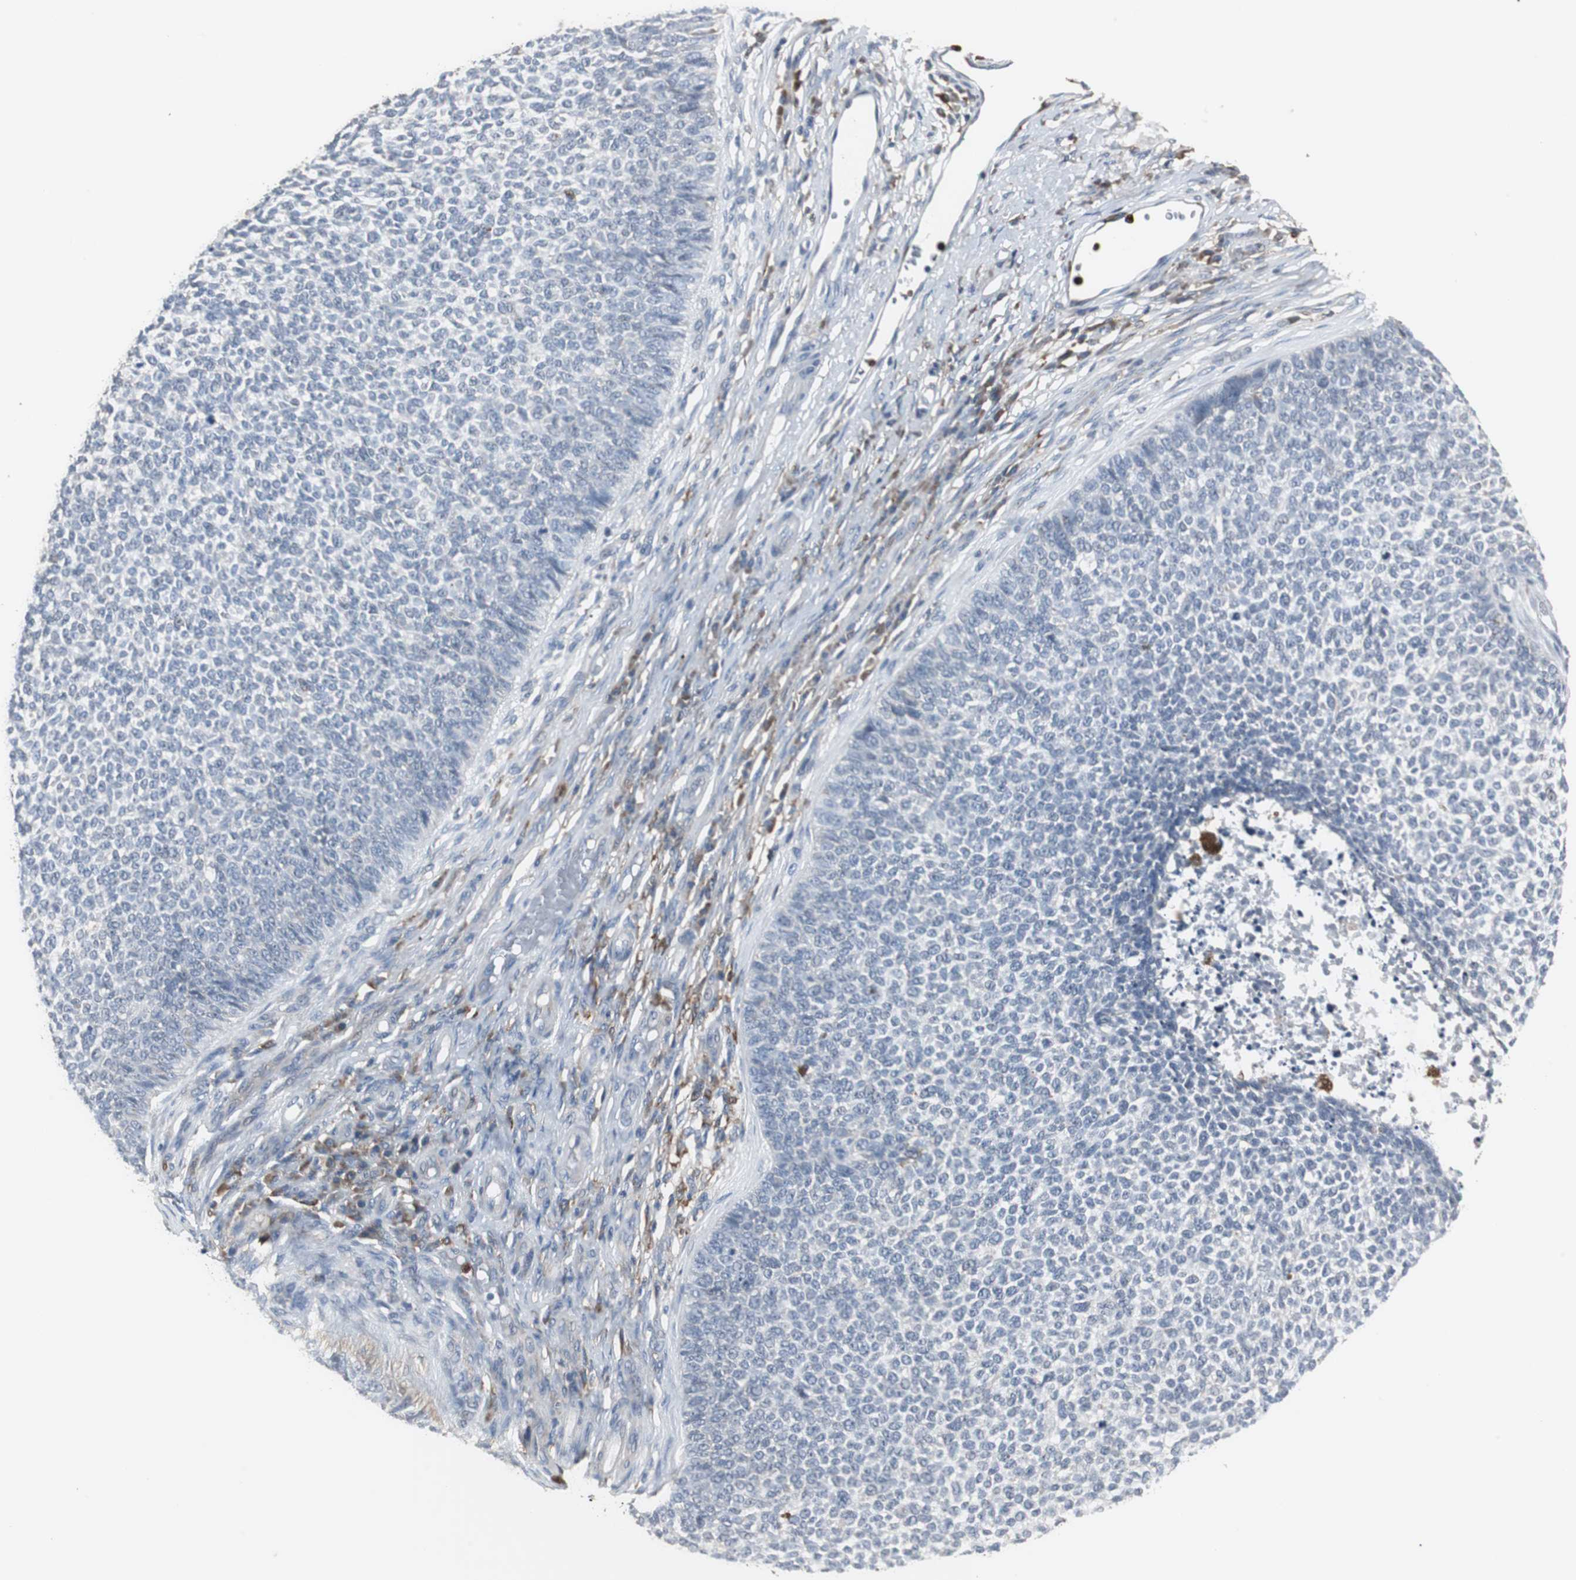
{"staining": {"intensity": "negative", "quantity": "none", "location": "none"}, "tissue": "skin cancer", "cell_type": "Tumor cells", "image_type": "cancer", "snomed": [{"axis": "morphology", "description": "Basal cell carcinoma"}, {"axis": "topography", "description": "Skin"}], "caption": "Human basal cell carcinoma (skin) stained for a protein using immunohistochemistry reveals no positivity in tumor cells.", "gene": "NCF2", "patient": {"sex": "female", "age": 84}}